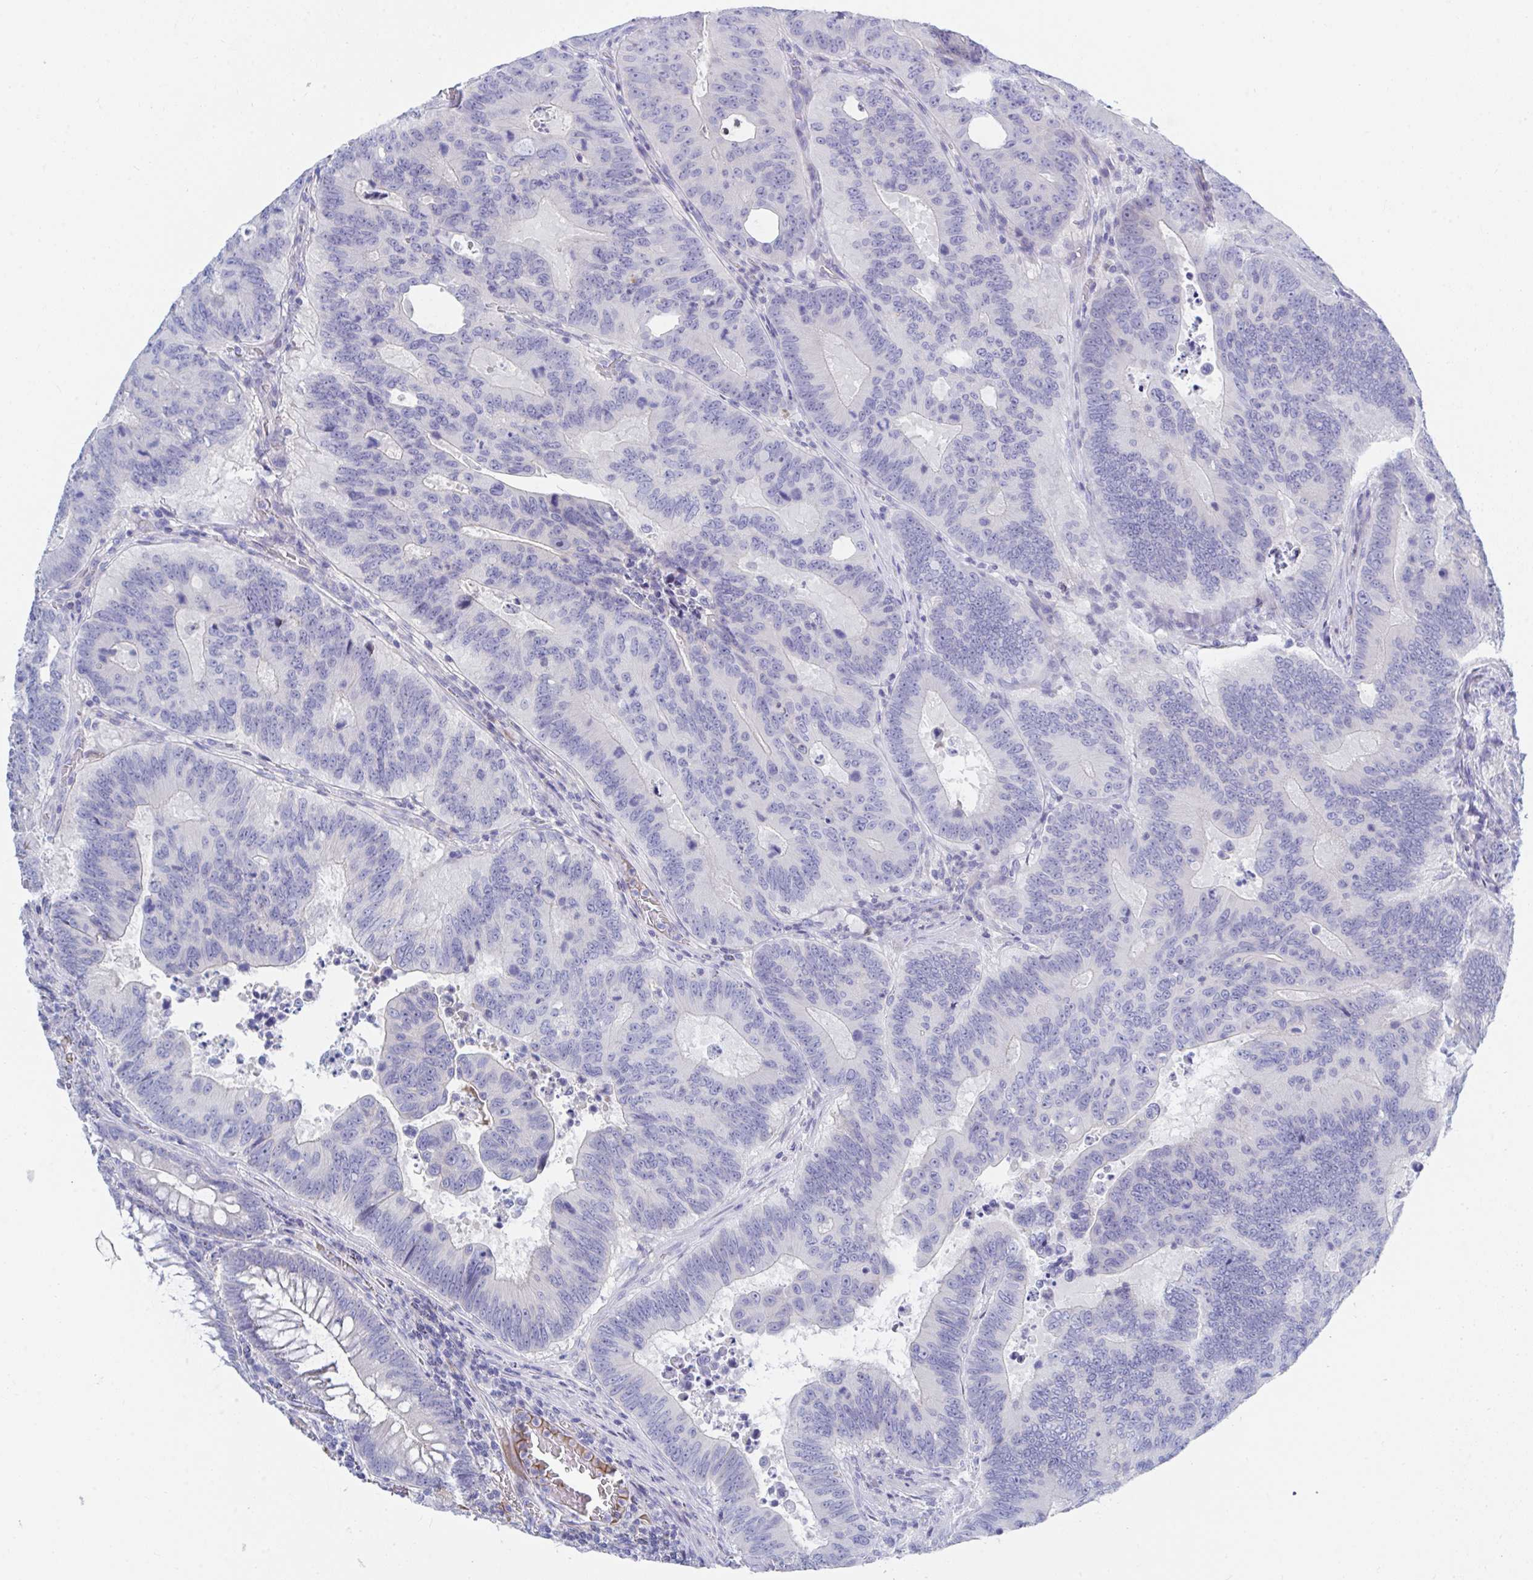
{"staining": {"intensity": "negative", "quantity": "none", "location": "none"}, "tissue": "colorectal cancer", "cell_type": "Tumor cells", "image_type": "cancer", "snomed": [{"axis": "morphology", "description": "Adenocarcinoma, NOS"}, {"axis": "topography", "description": "Colon"}], "caption": "This is an immunohistochemistry histopathology image of colorectal adenocarcinoma. There is no expression in tumor cells.", "gene": "TNFAIP6", "patient": {"sex": "male", "age": 62}}